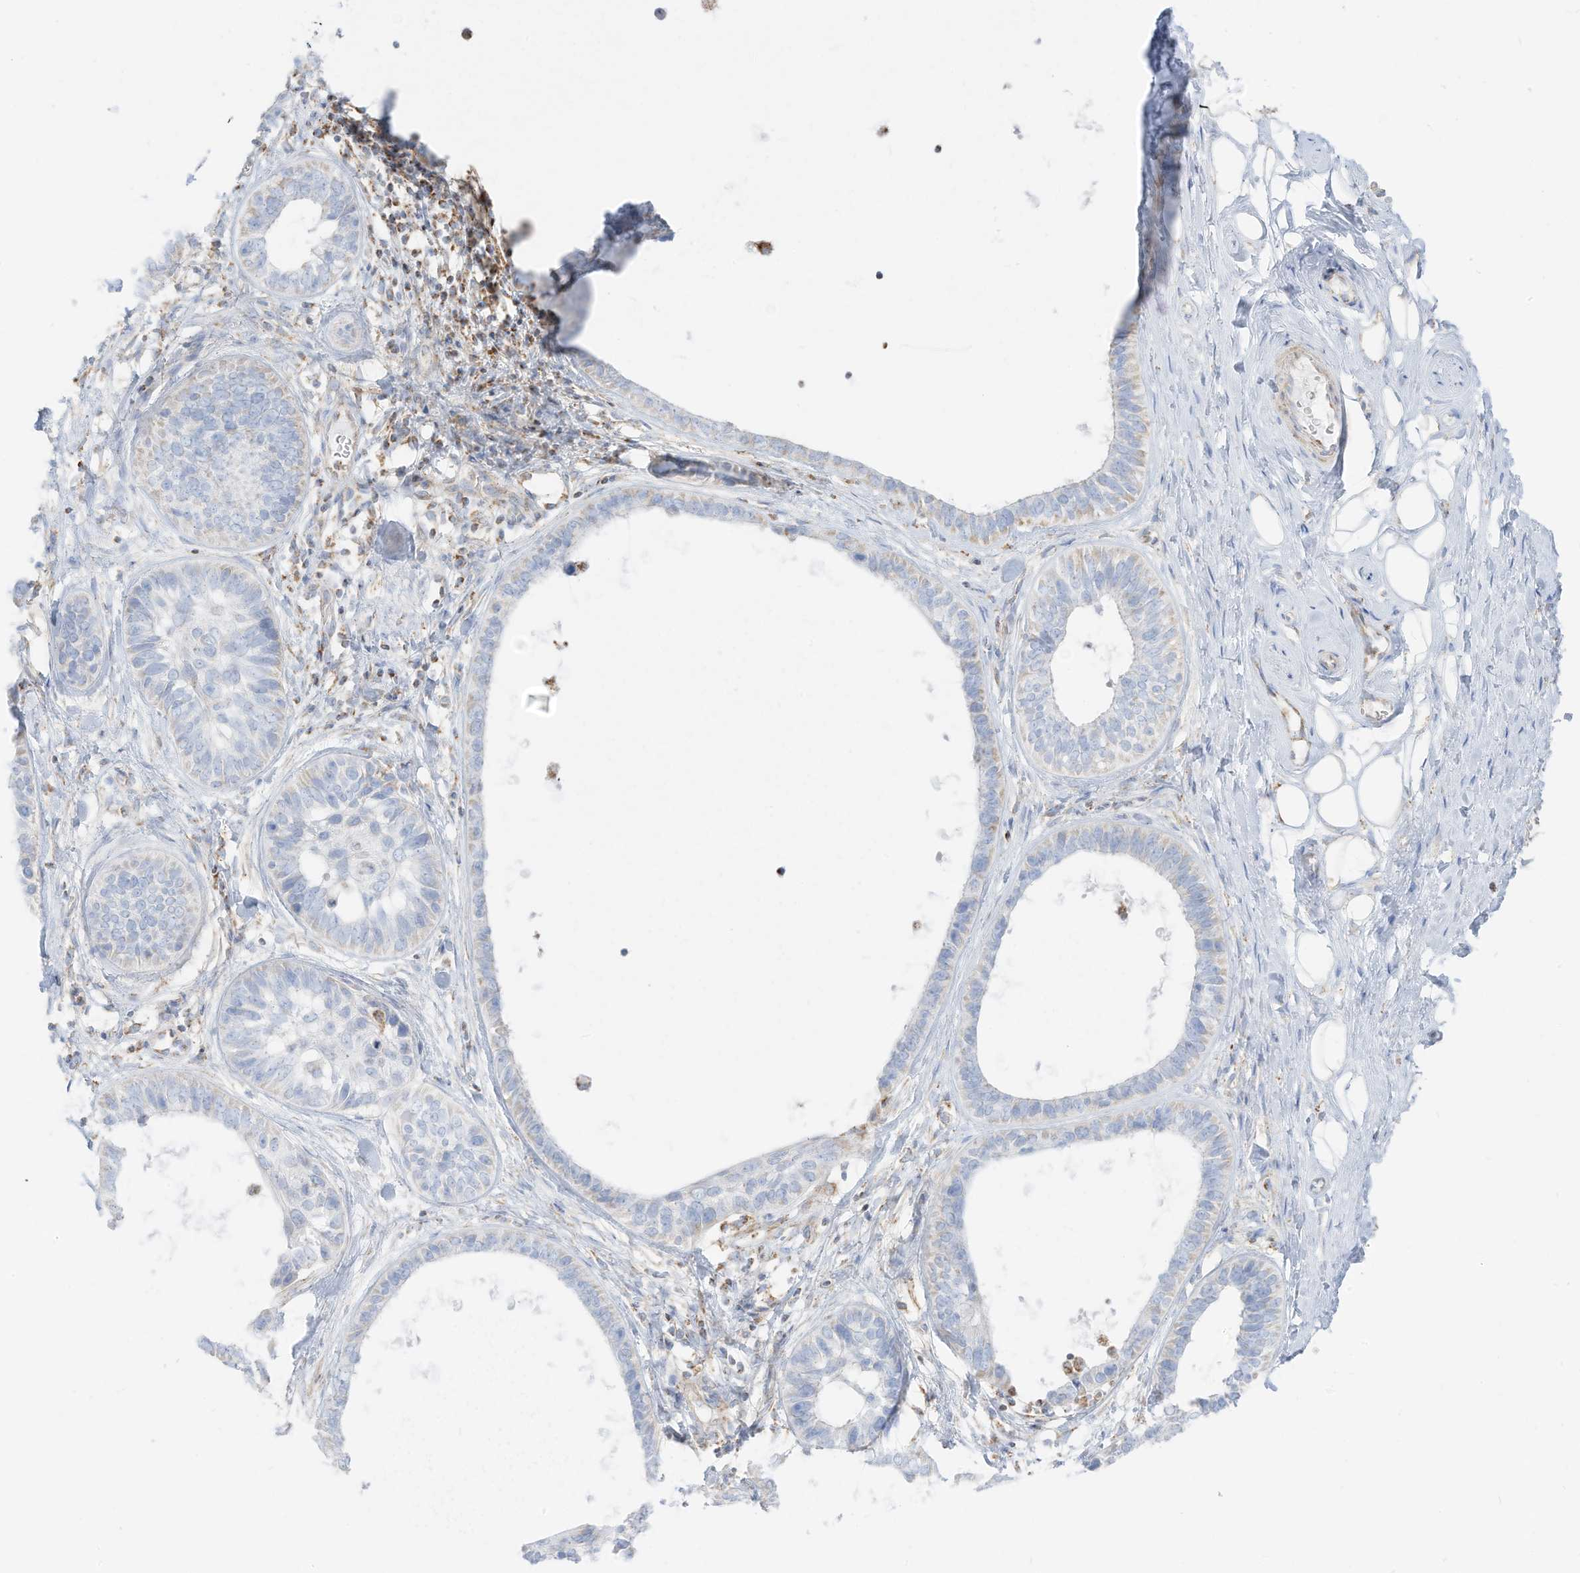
{"staining": {"intensity": "negative", "quantity": "none", "location": "none"}, "tissue": "skin cancer", "cell_type": "Tumor cells", "image_type": "cancer", "snomed": [{"axis": "morphology", "description": "Basal cell carcinoma"}, {"axis": "topography", "description": "Skin"}], "caption": "Tumor cells are negative for protein expression in human skin basal cell carcinoma.", "gene": "ETHE1", "patient": {"sex": "male", "age": 62}}